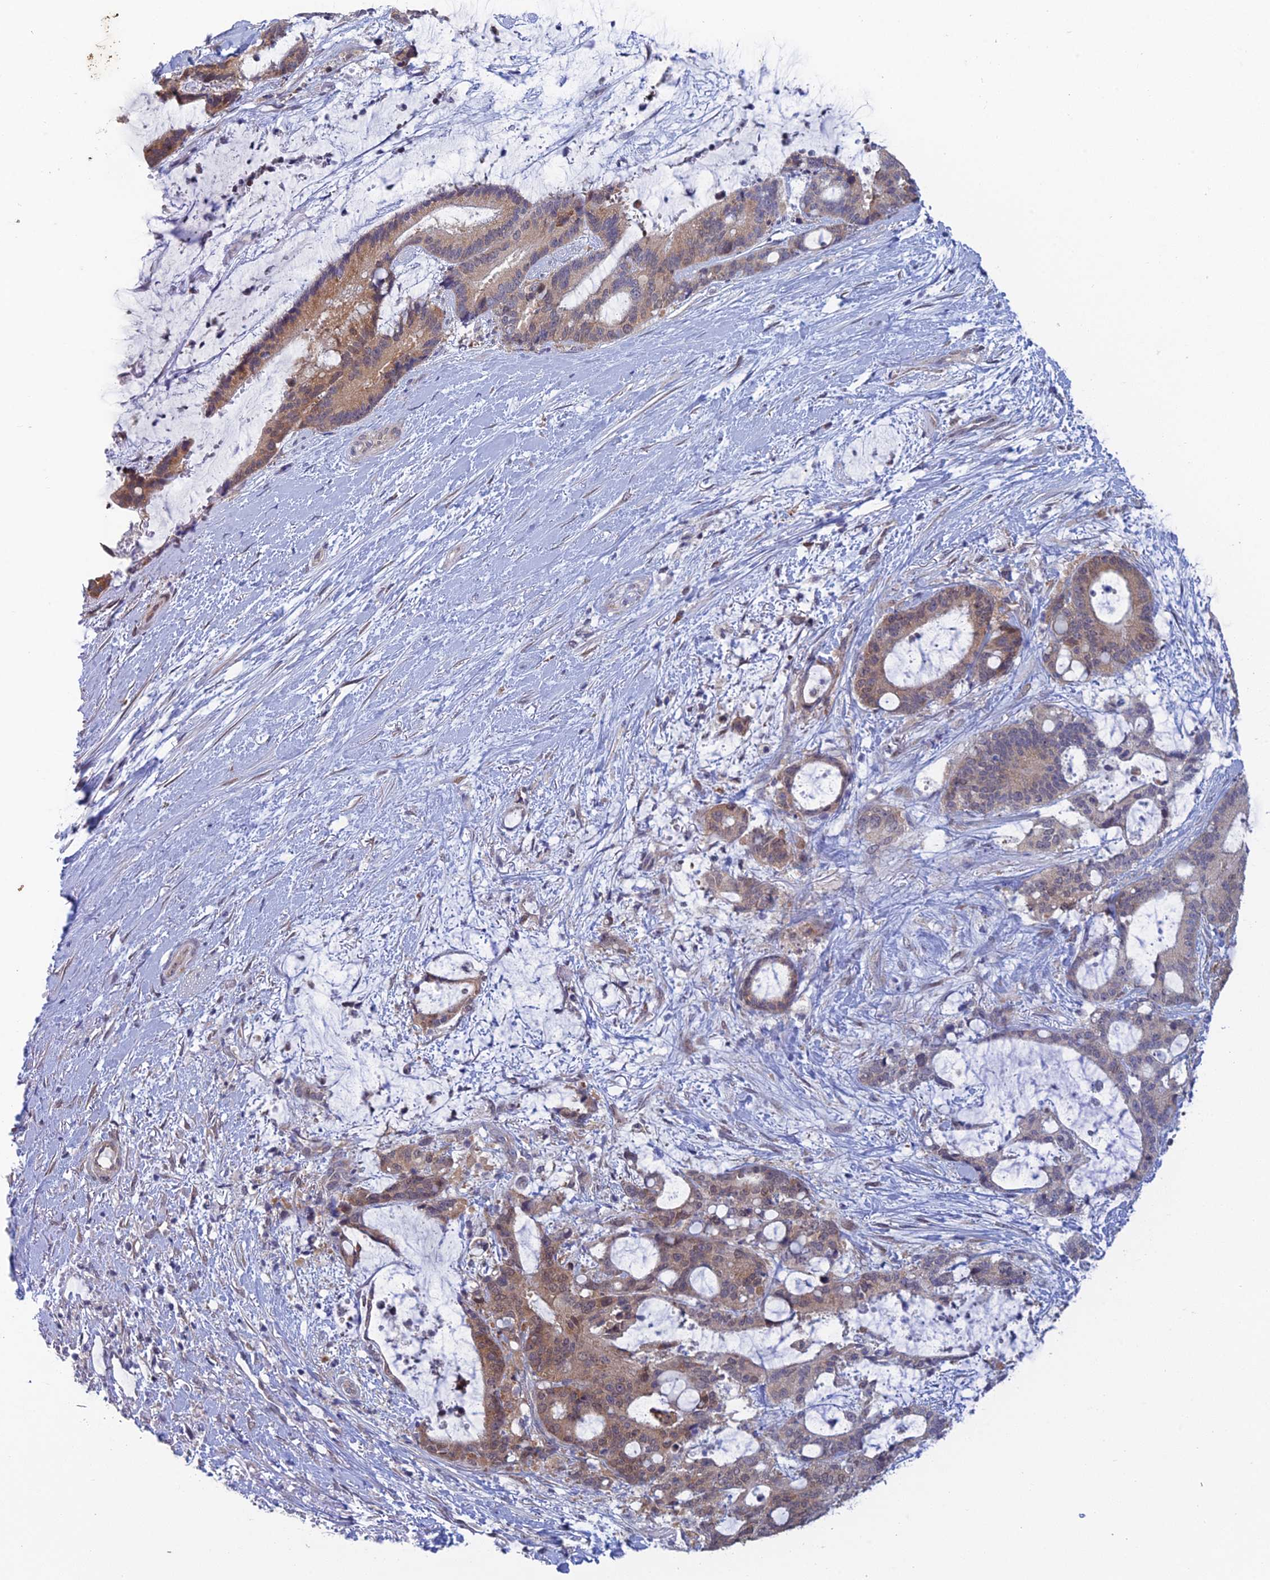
{"staining": {"intensity": "weak", "quantity": ">75%", "location": "cytoplasmic/membranous"}, "tissue": "liver cancer", "cell_type": "Tumor cells", "image_type": "cancer", "snomed": [{"axis": "morphology", "description": "Normal tissue, NOS"}, {"axis": "morphology", "description": "Cholangiocarcinoma"}, {"axis": "topography", "description": "Liver"}, {"axis": "topography", "description": "Peripheral nerve tissue"}], "caption": "This image exhibits liver cancer stained with IHC to label a protein in brown. The cytoplasmic/membranous of tumor cells show weak positivity for the protein. Nuclei are counter-stained blue.", "gene": "SRA1", "patient": {"sex": "female", "age": 73}}